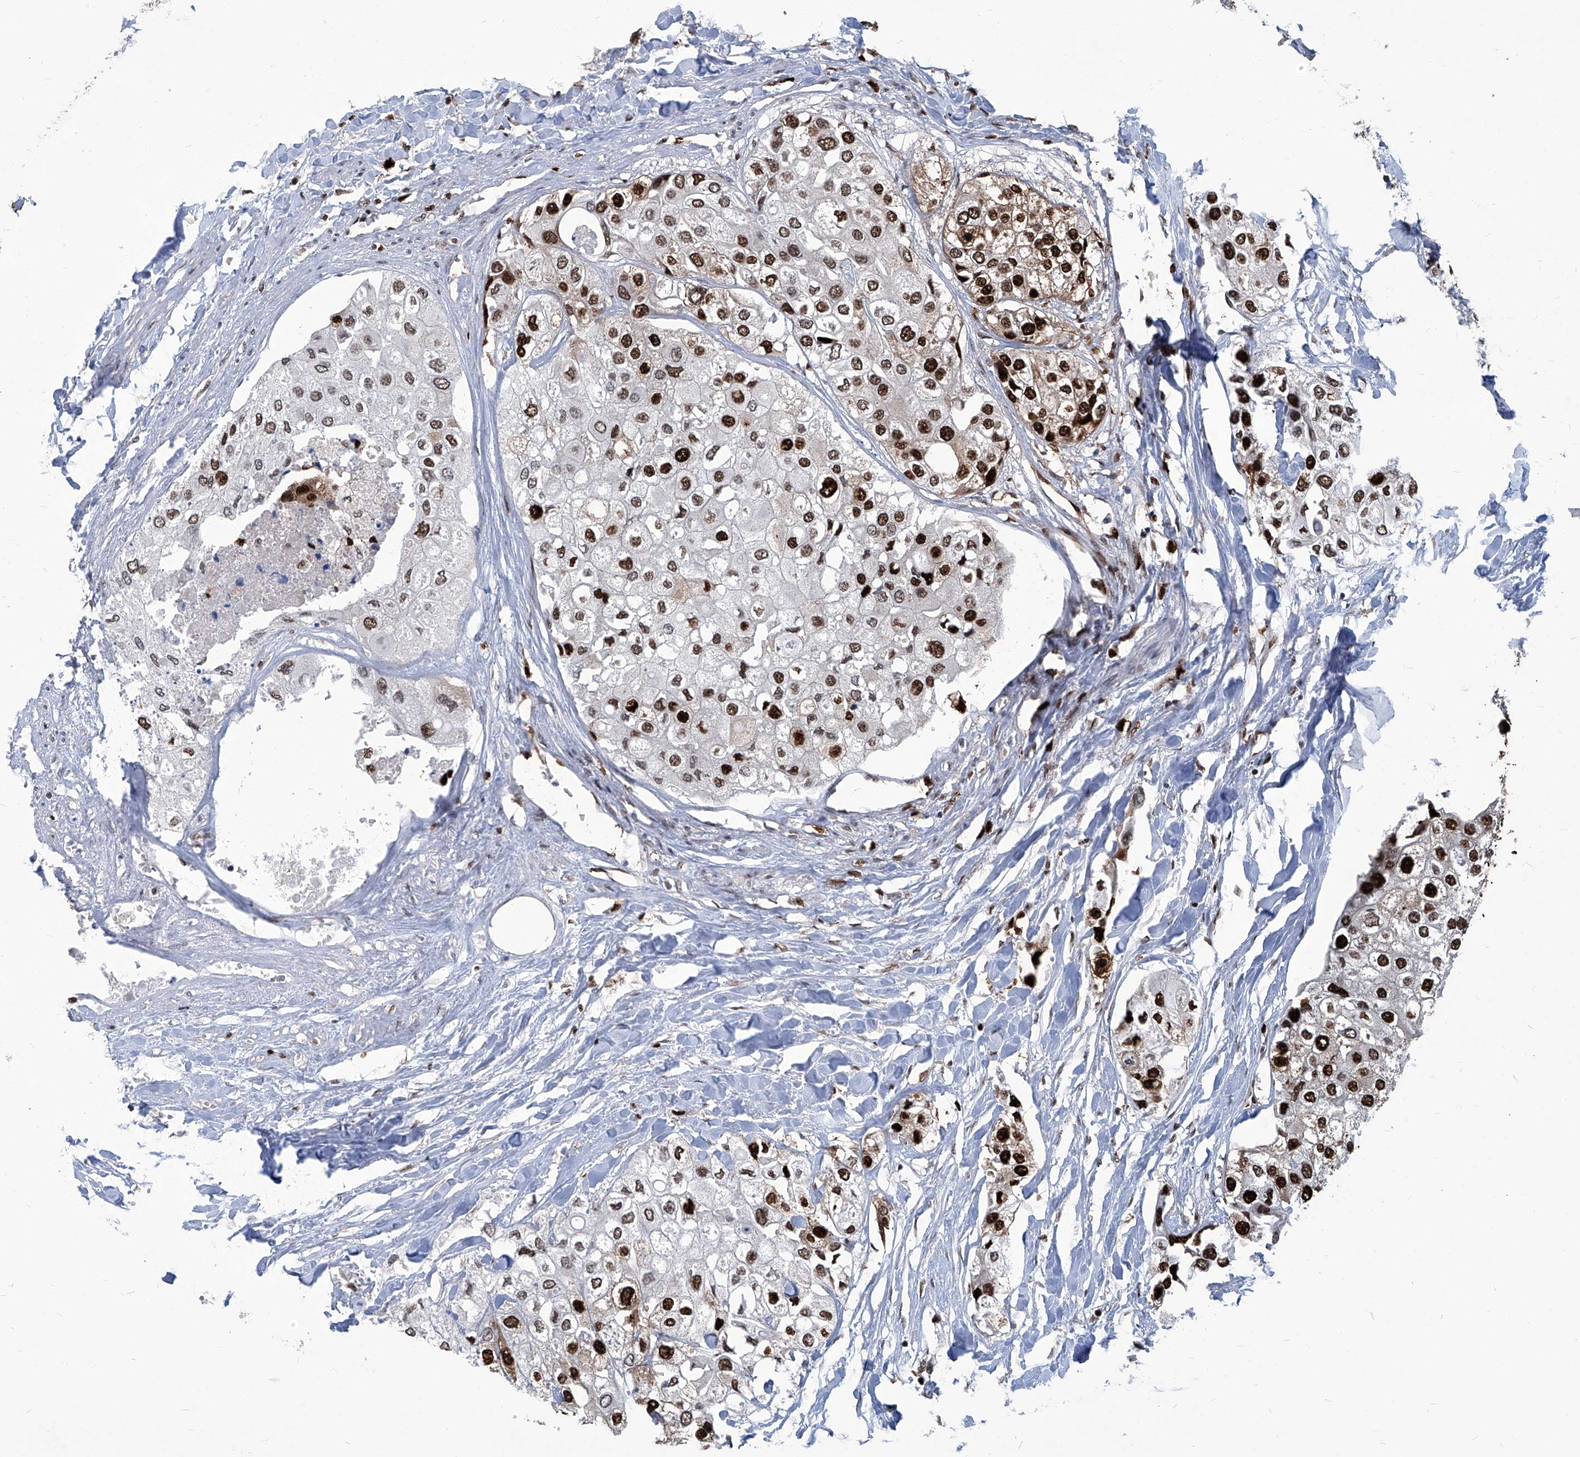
{"staining": {"intensity": "strong", "quantity": ">75%", "location": "cytoplasmic/membranous,nuclear"}, "tissue": "urothelial cancer", "cell_type": "Tumor cells", "image_type": "cancer", "snomed": [{"axis": "morphology", "description": "Urothelial carcinoma, High grade"}, {"axis": "topography", "description": "Urinary bladder"}], "caption": "Protein analysis of urothelial carcinoma (high-grade) tissue demonstrates strong cytoplasmic/membranous and nuclear staining in about >75% of tumor cells.", "gene": "PCNA", "patient": {"sex": "male", "age": 64}}